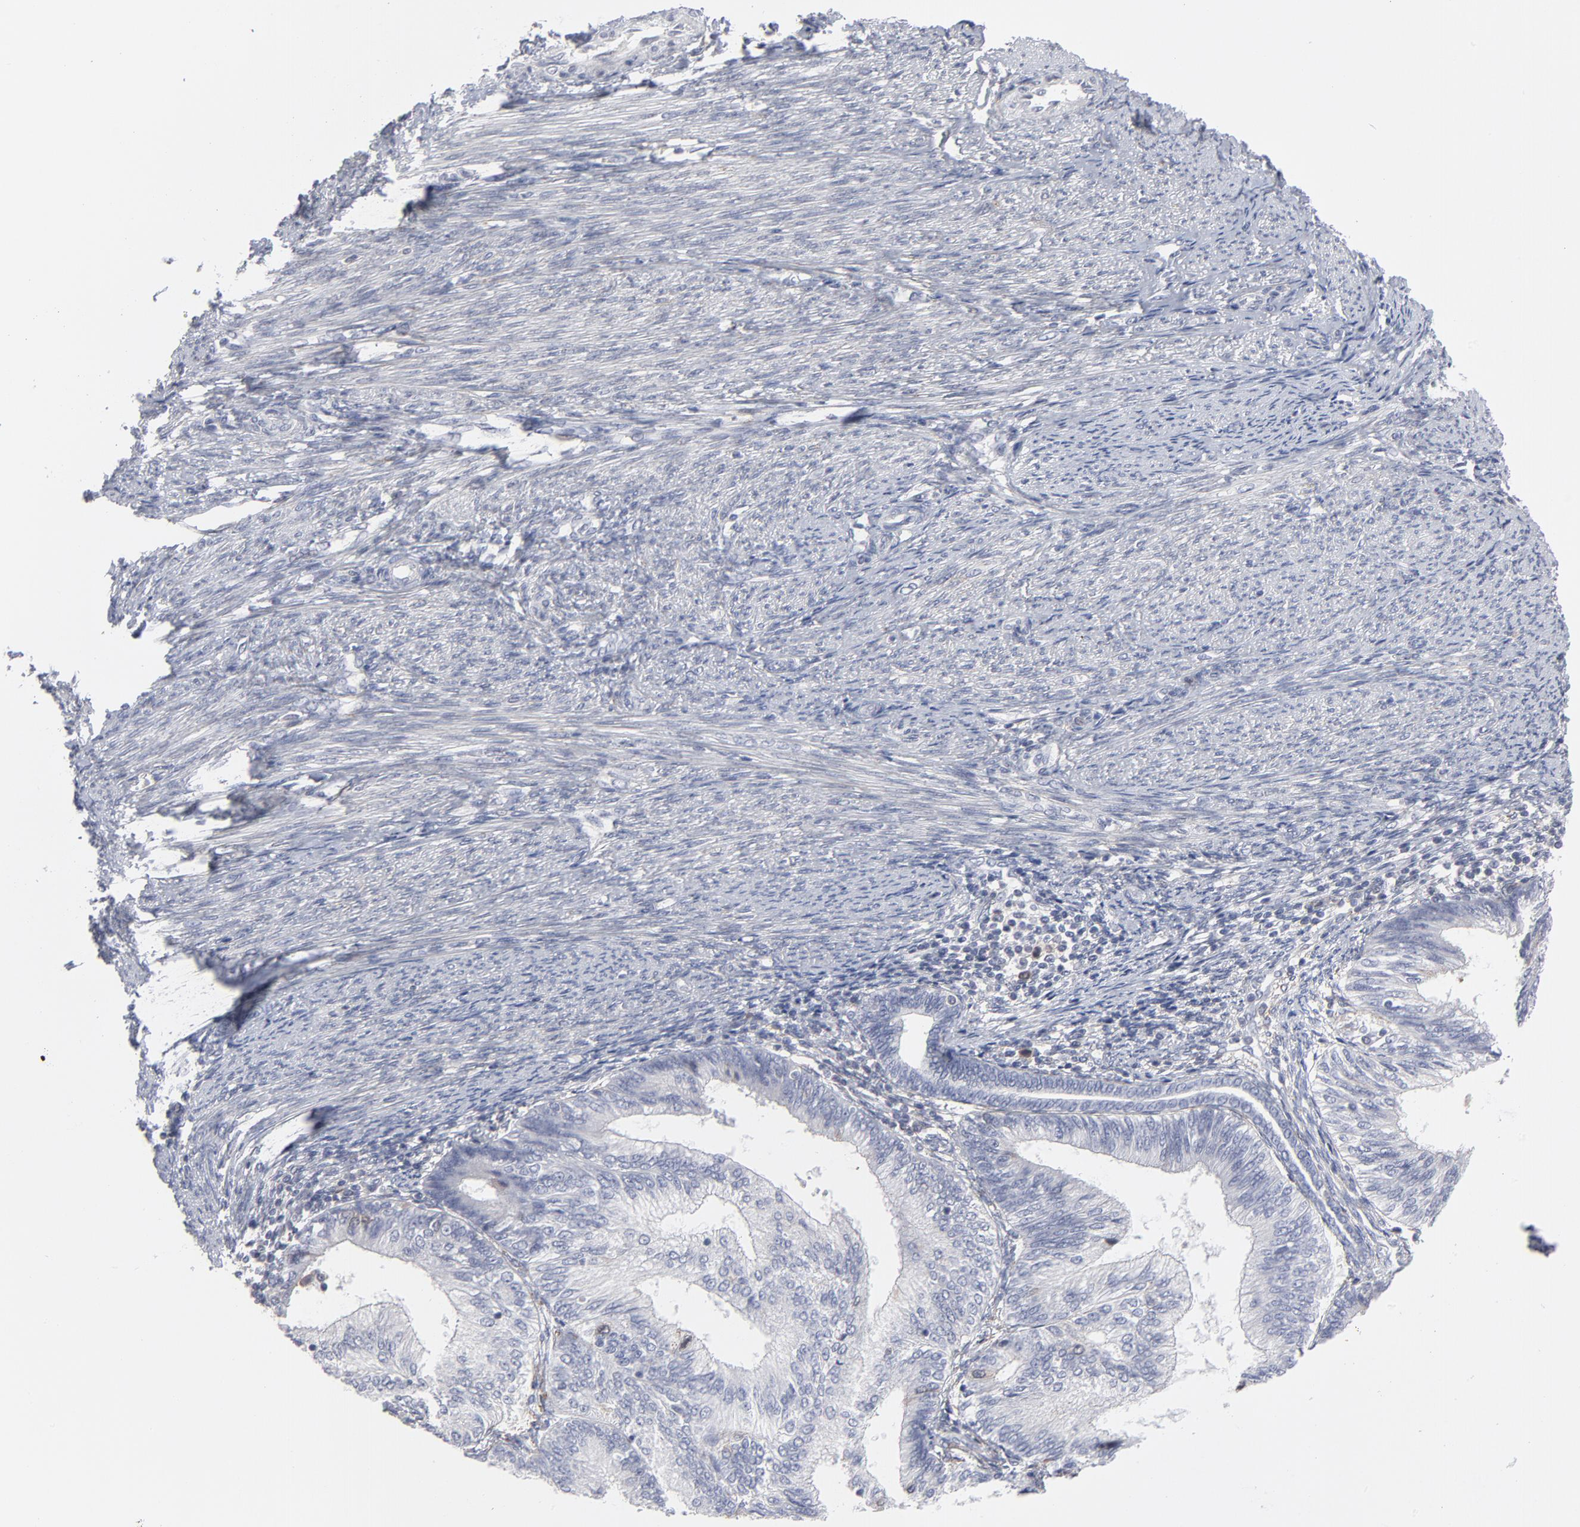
{"staining": {"intensity": "negative", "quantity": "none", "location": "none"}, "tissue": "endometrial cancer", "cell_type": "Tumor cells", "image_type": "cancer", "snomed": [{"axis": "morphology", "description": "Adenocarcinoma, NOS"}, {"axis": "topography", "description": "Endometrium"}], "caption": "Immunohistochemistry (IHC) image of human endometrial adenocarcinoma stained for a protein (brown), which exhibits no staining in tumor cells. The staining is performed using DAB brown chromogen with nuclei counter-stained in using hematoxylin.", "gene": "AURKA", "patient": {"sex": "female", "age": 55}}